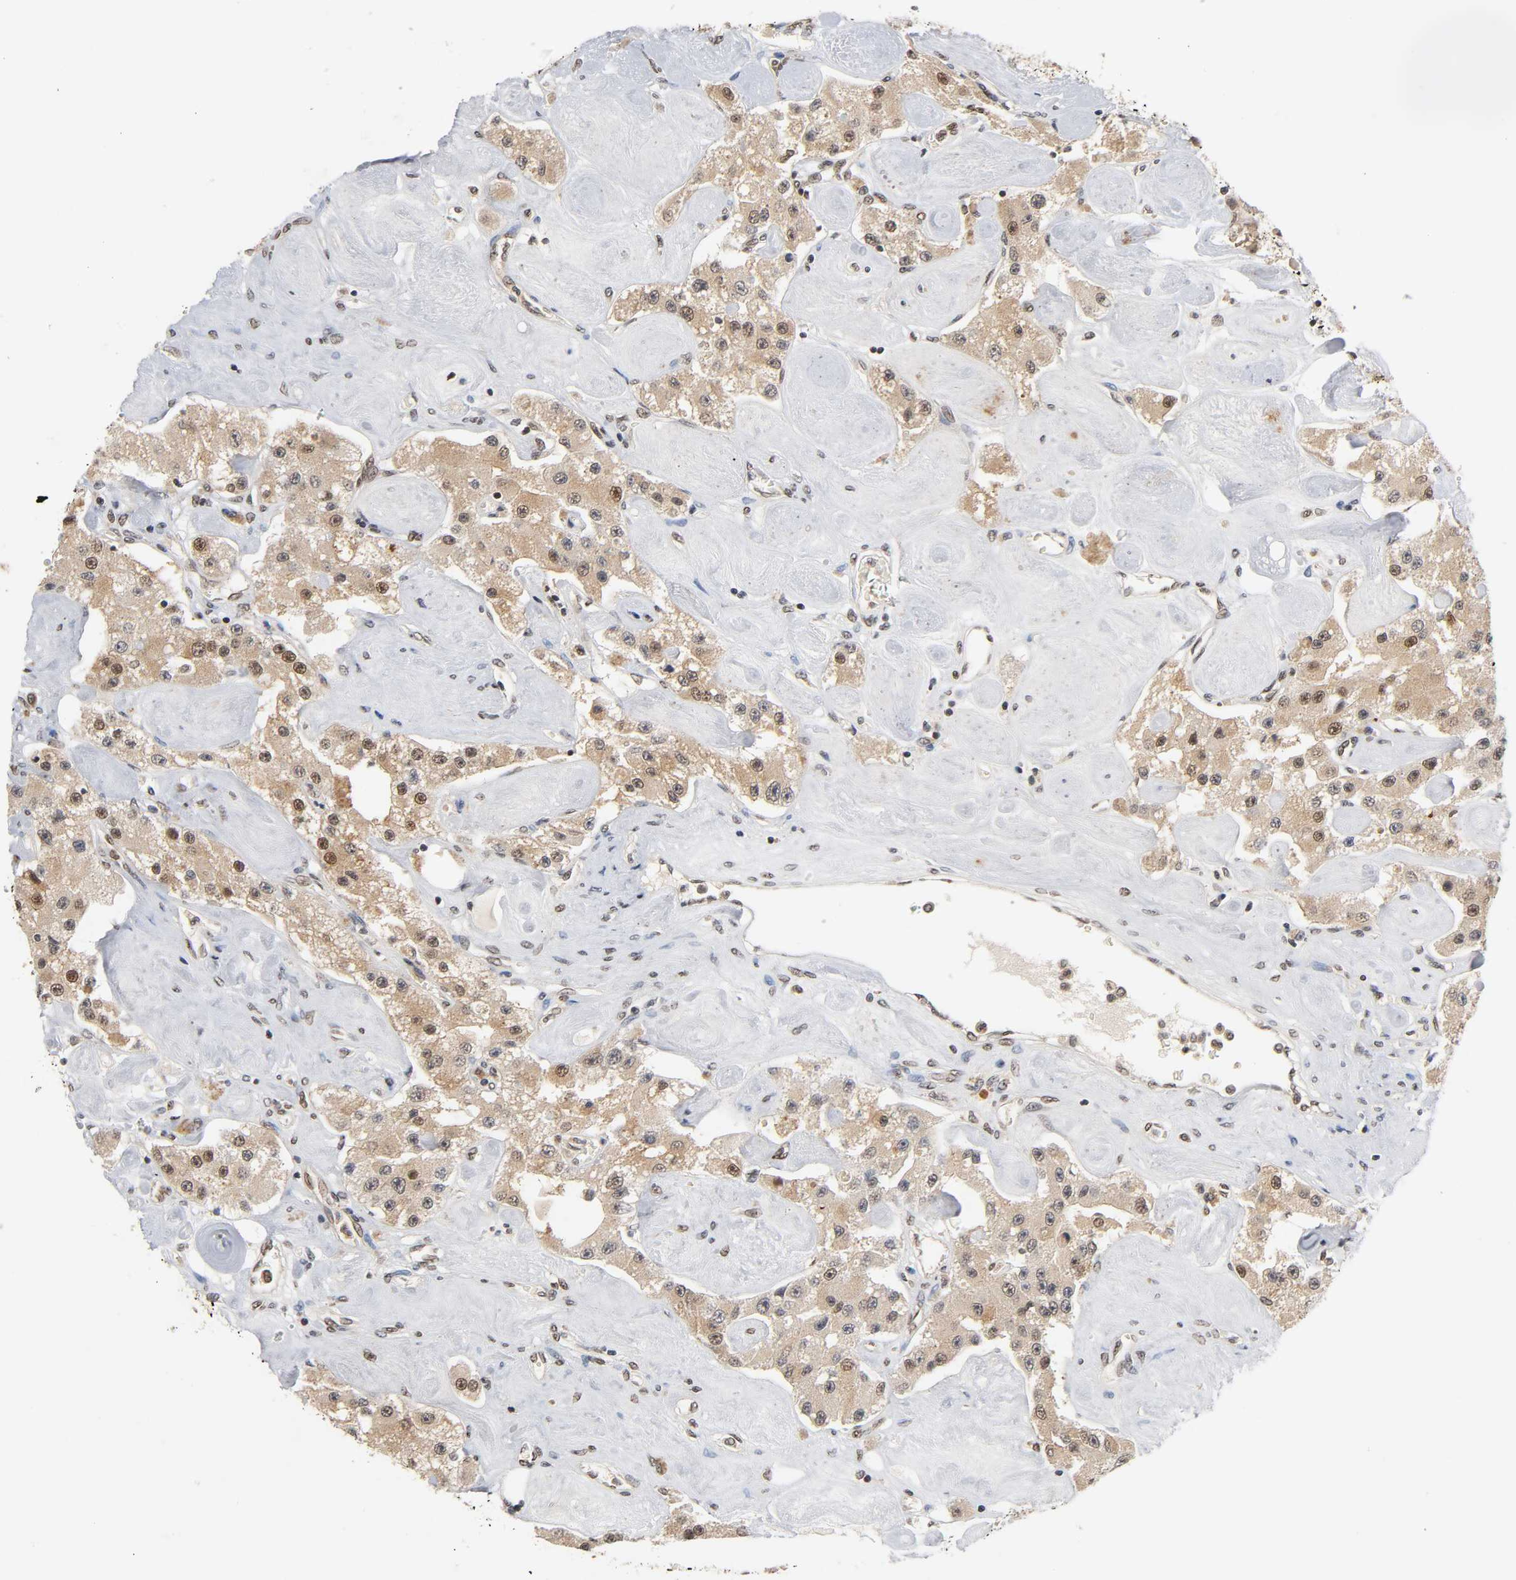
{"staining": {"intensity": "moderate", "quantity": "25%-75%", "location": "cytoplasmic/membranous,nuclear"}, "tissue": "carcinoid", "cell_type": "Tumor cells", "image_type": "cancer", "snomed": [{"axis": "morphology", "description": "Carcinoid, malignant, NOS"}, {"axis": "topography", "description": "Pancreas"}], "caption": "Brown immunohistochemical staining in human carcinoid (malignant) displays moderate cytoplasmic/membranous and nuclear expression in about 25%-75% of tumor cells.", "gene": "UBC", "patient": {"sex": "male", "age": 41}}